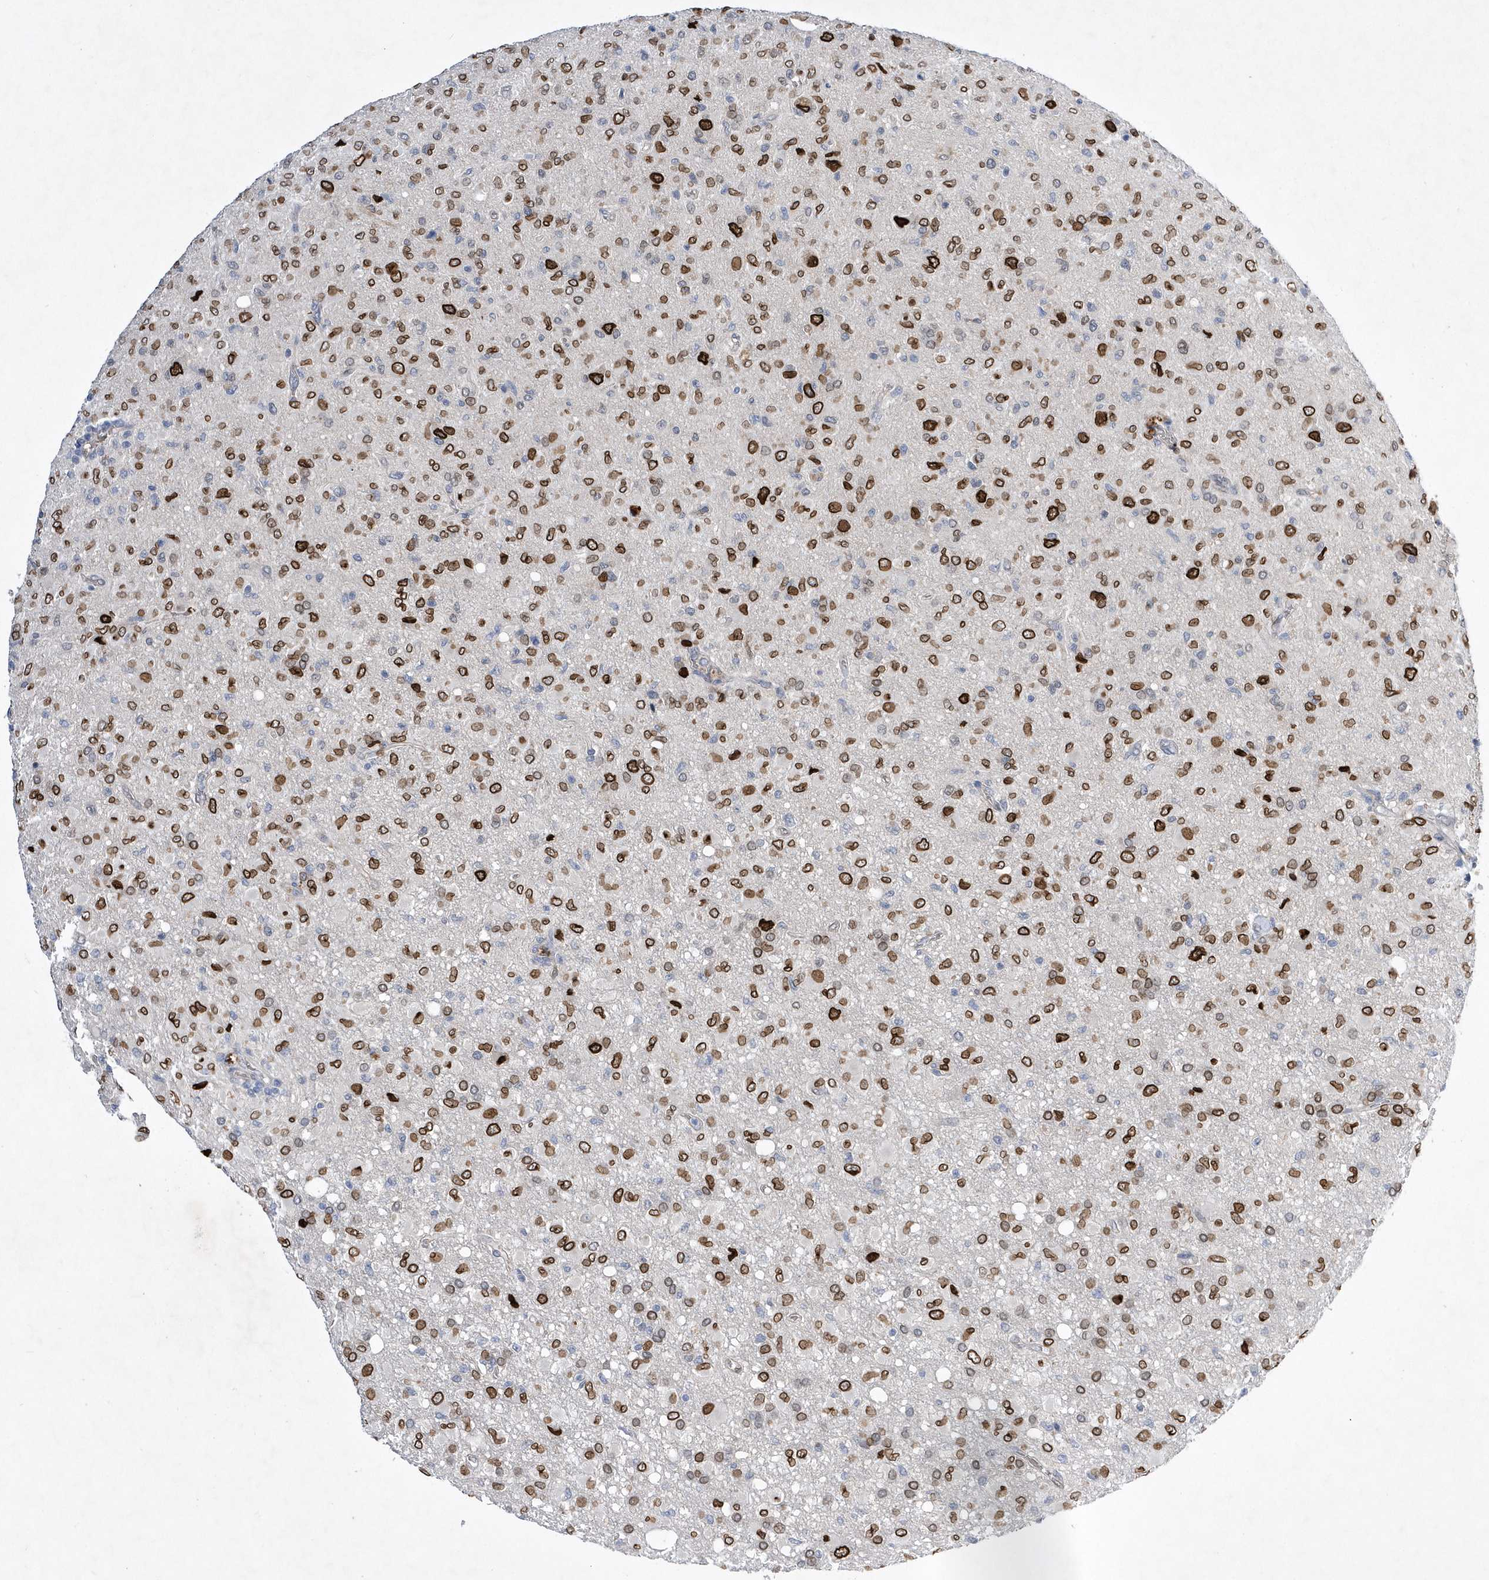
{"staining": {"intensity": "strong", "quantity": ">75%", "location": "cytoplasmic/membranous,nuclear"}, "tissue": "glioma", "cell_type": "Tumor cells", "image_type": "cancer", "snomed": [{"axis": "morphology", "description": "Glioma, malignant, High grade"}, {"axis": "topography", "description": "Brain"}], "caption": "Approximately >75% of tumor cells in glioma demonstrate strong cytoplasmic/membranous and nuclear protein expression as visualized by brown immunohistochemical staining.", "gene": "ZNF875", "patient": {"sex": "female", "age": 57}}